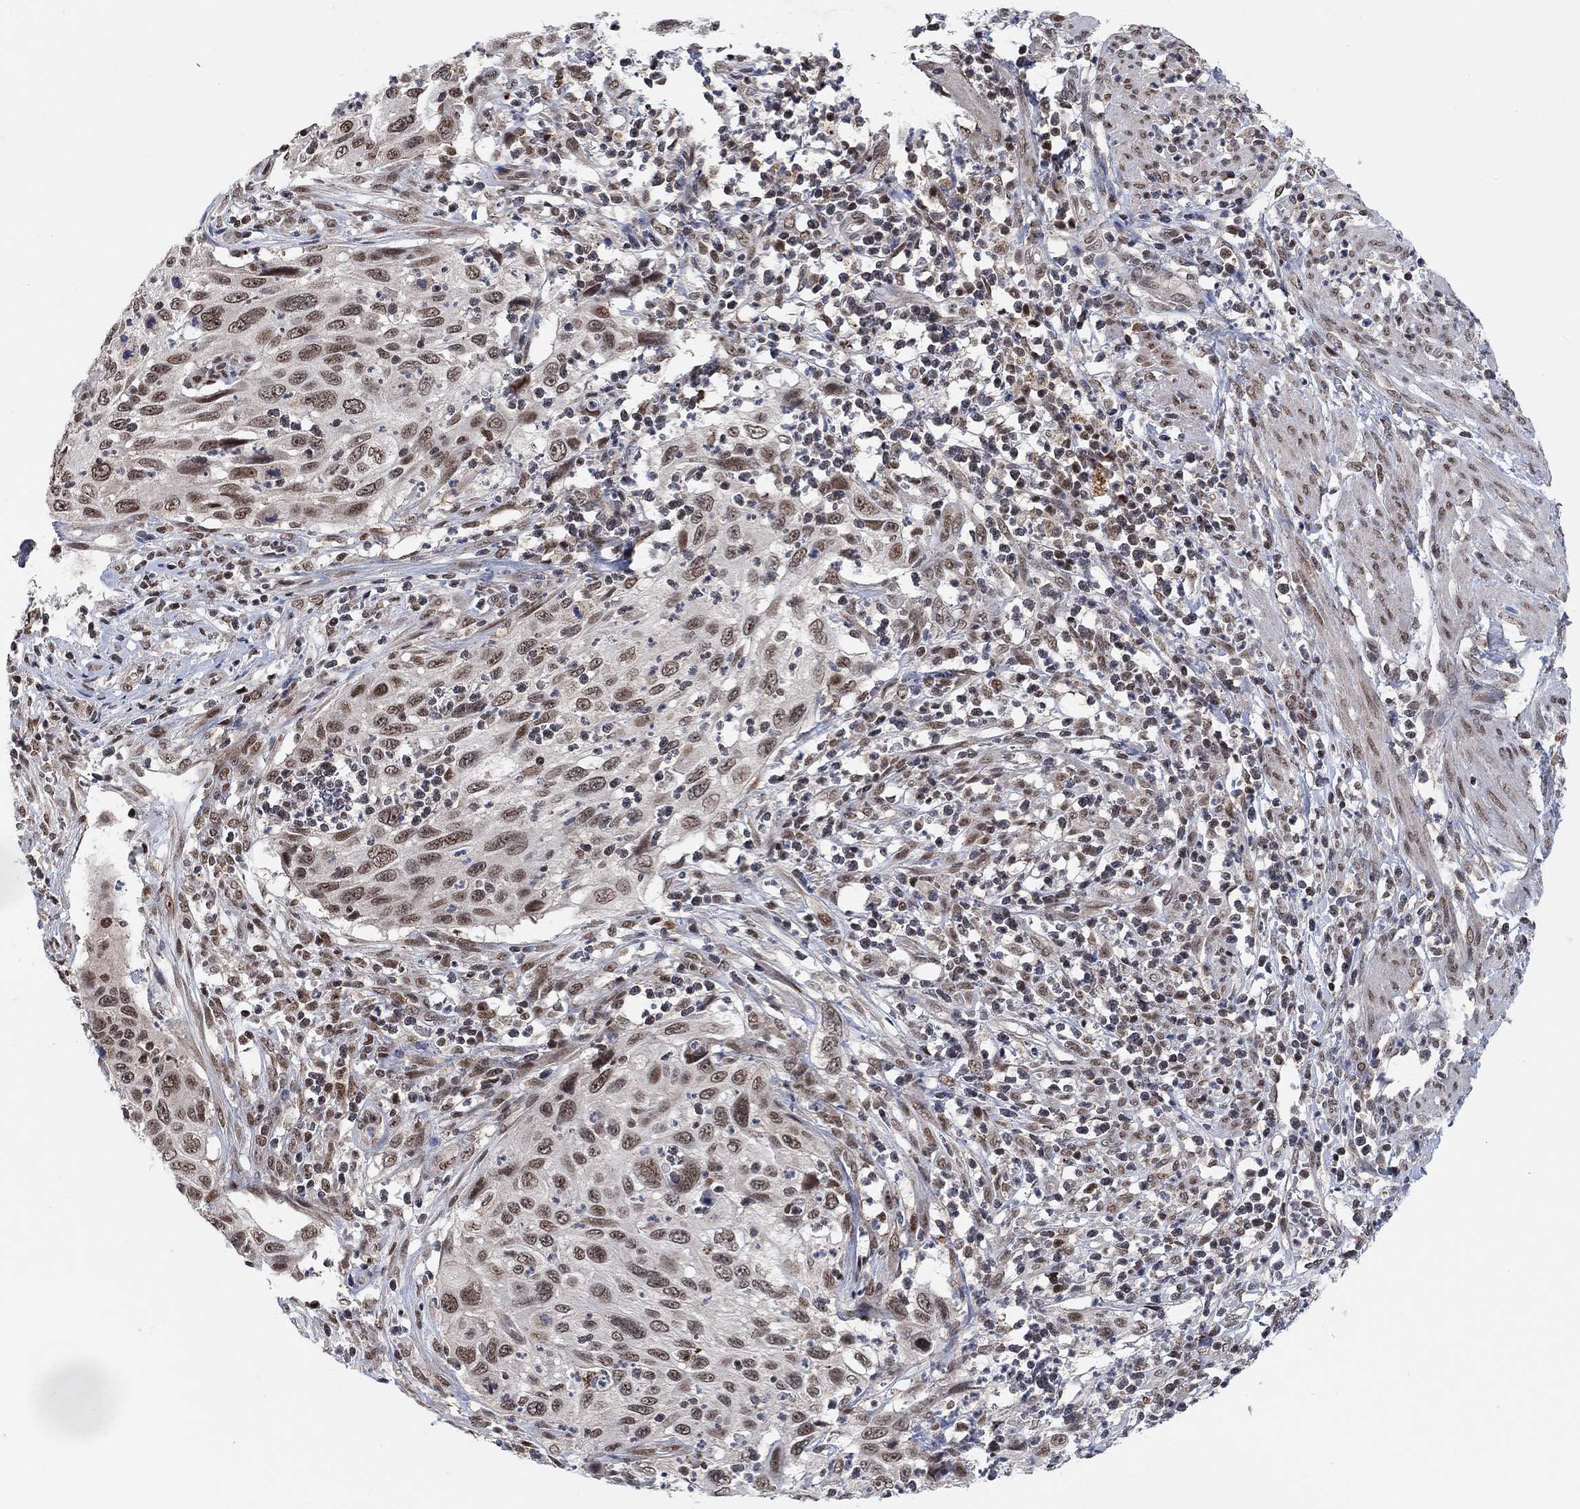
{"staining": {"intensity": "moderate", "quantity": ">75%", "location": "nuclear"}, "tissue": "cervical cancer", "cell_type": "Tumor cells", "image_type": "cancer", "snomed": [{"axis": "morphology", "description": "Squamous cell carcinoma, NOS"}, {"axis": "topography", "description": "Cervix"}], "caption": "A medium amount of moderate nuclear positivity is identified in about >75% of tumor cells in cervical cancer tissue.", "gene": "THAP8", "patient": {"sex": "female", "age": 70}}